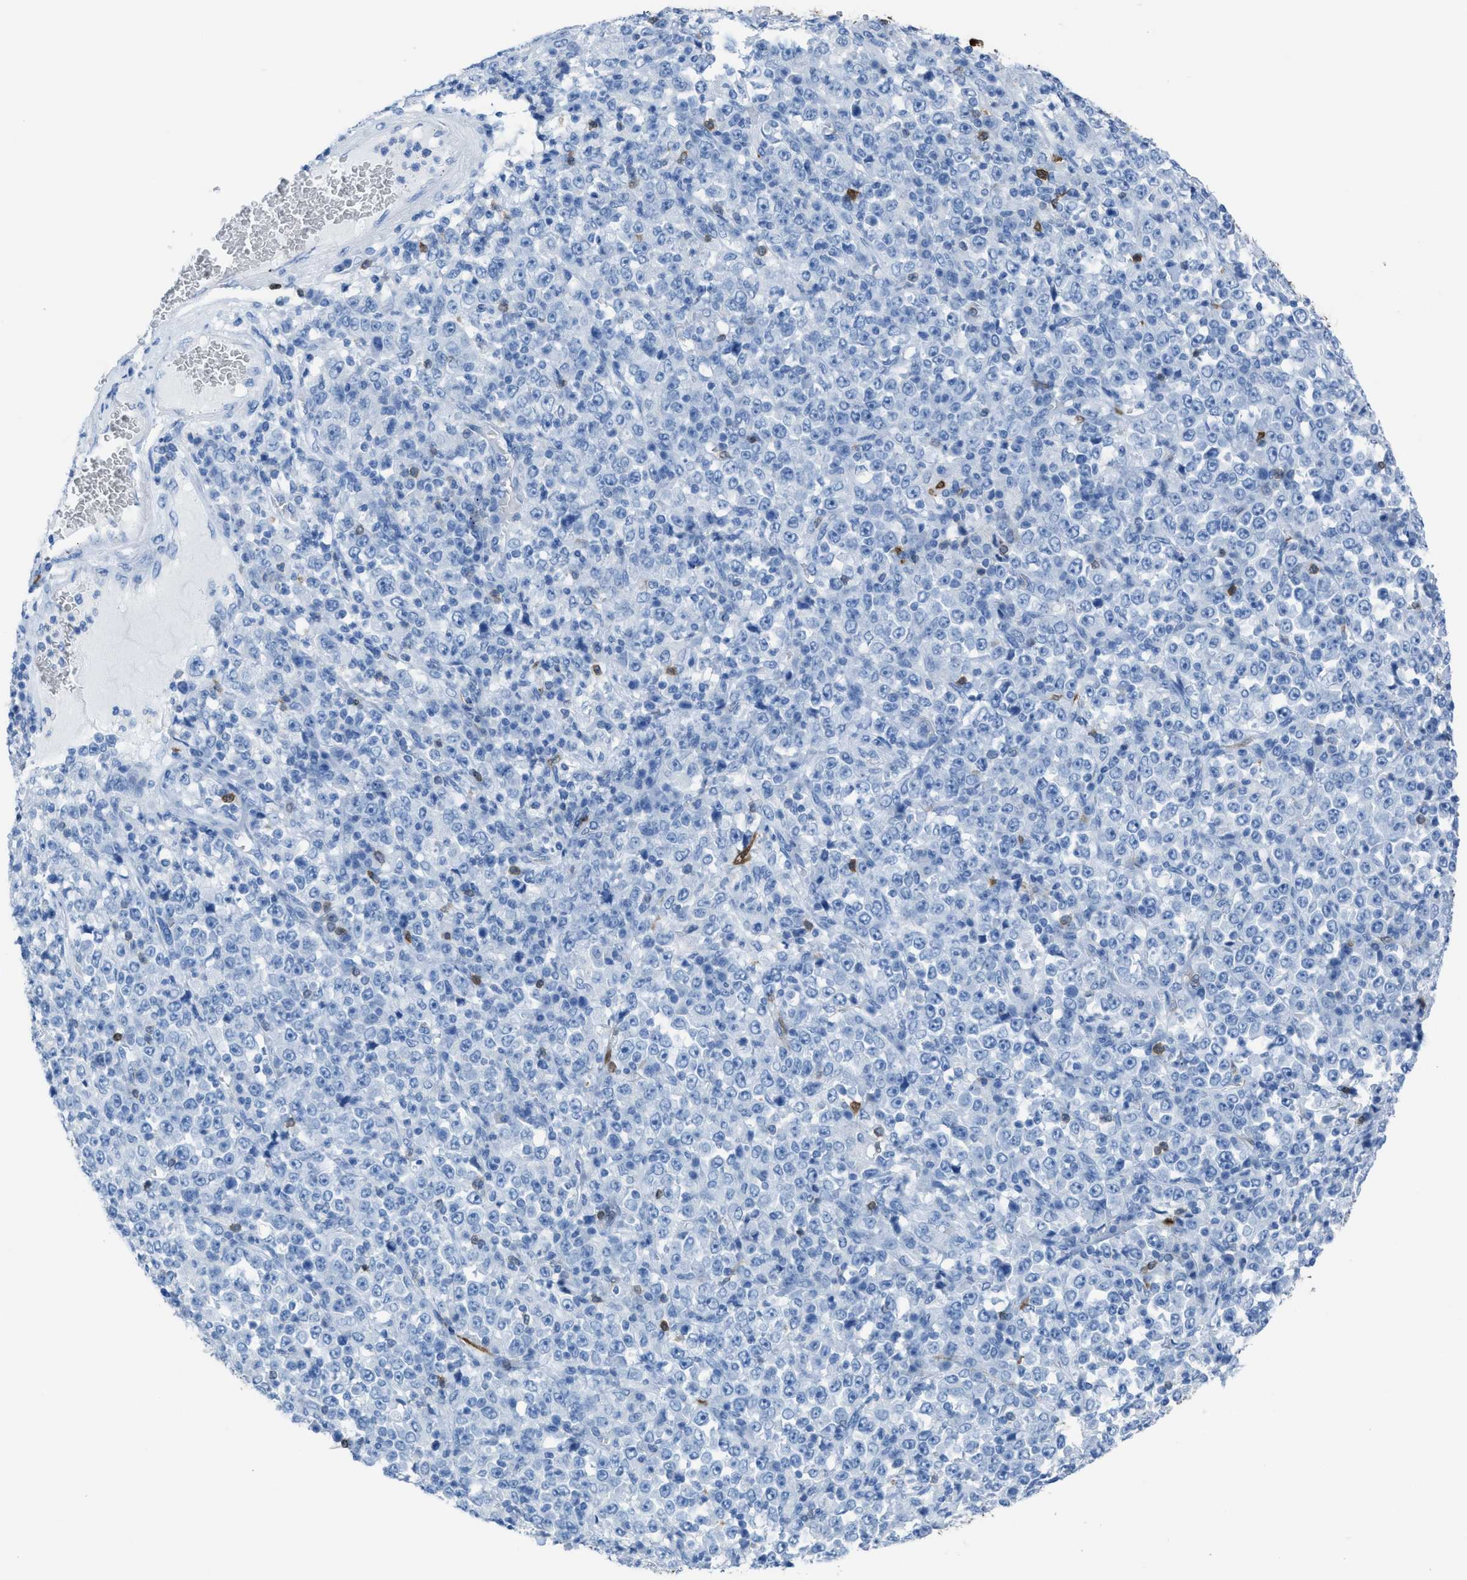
{"staining": {"intensity": "negative", "quantity": "none", "location": "none"}, "tissue": "stomach cancer", "cell_type": "Tumor cells", "image_type": "cancer", "snomed": [{"axis": "morphology", "description": "Normal tissue, NOS"}, {"axis": "morphology", "description": "Adenocarcinoma, NOS"}, {"axis": "topography", "description": "Stomach, upper"}, {"axis": "topography", "description": "Stomach"}], "caption": "Photomicrograph shows no protein staining in tumor cells of stomach adenocarcinoma tissue.", "gene": "CDKN2A", "patient": {"sex": "male", "age": 59}}